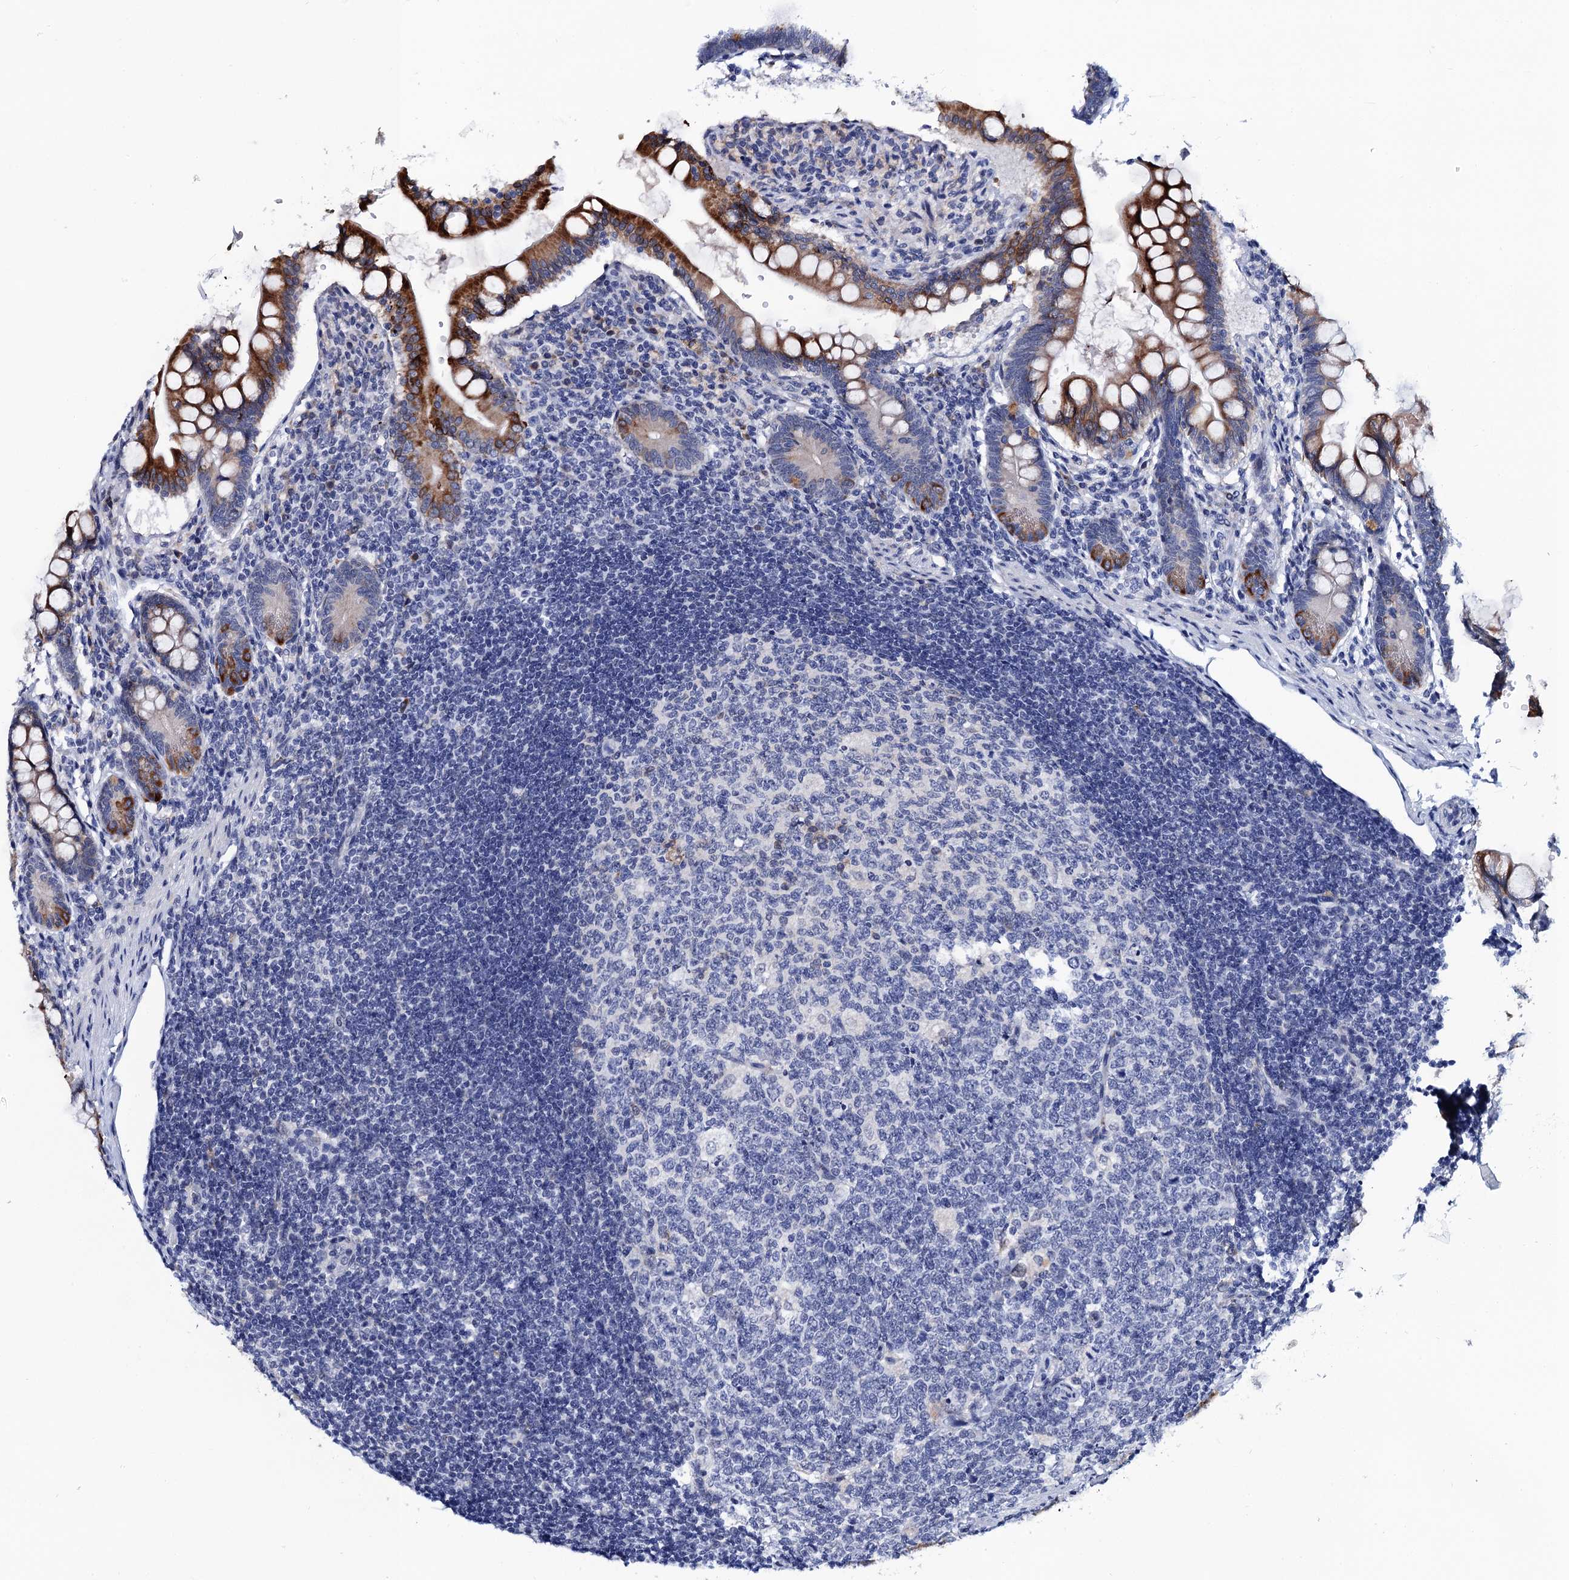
{"staining": {"intensity": "strong", "quantity": "25%-75%", "location": "cytoplasmic/membranous"}, "tissue": "small intestine", "cell_type": "Glandular cells", "image_type": "normal", "snomed": [{"axis": "morphology", "description": "Normal tissue, NOS"}, {"axis": "topography", "description": "Small intestine"}], "caption": "Immunohistochemical staining of normal human small intestine demonstrates strong cytoplasmic/membranous protein expression in about 25%-75% of glandular cells. Immunohistochemistry (ihc) stains the protein in brown and the nuclei are stained blue.", "gene": "SLC7A10", "patient": {"sex": "male", "age": 7}}